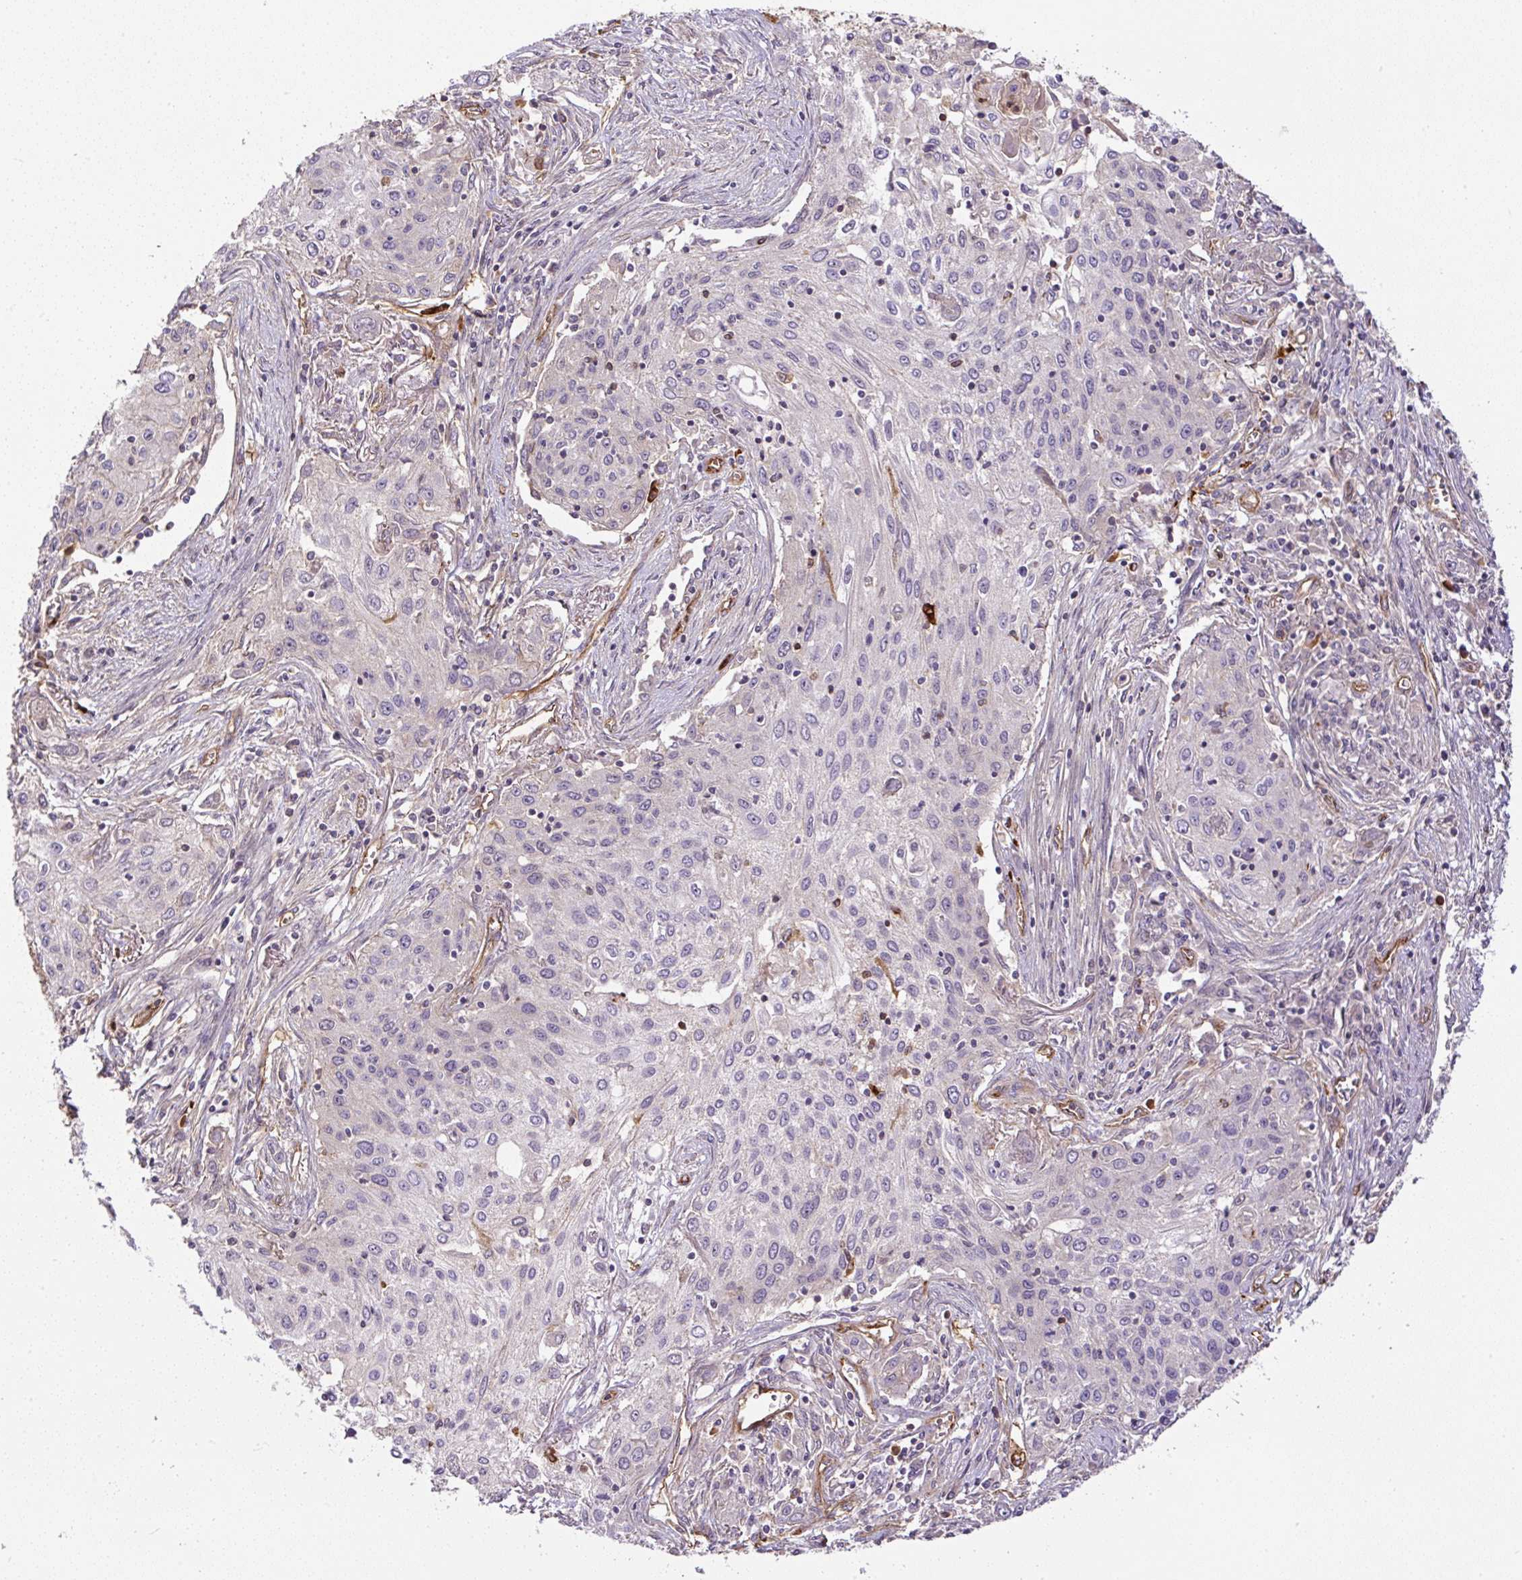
{"staining": {"intensity": "negative", "quantity": "none", "location": "none"}, "tissue": "lung cancer", "cell_type": "Tumor cells", "image_type": "cancer", "snomed": [{"axis": "morphology", "description": "Squamous cell carcinoma, NOS"}, {"axis": "topography", "description": "Lung"}], "caption": "Histopathology image shows no significant protein staining in tumor cells of lung squamous cell carcinoma. (DAB (3,3'-diaminobenzidine) IHC with hematoxylin counter stain).", "gene": "B3GALT5", "patient": {"sex": "female", "age": 69}}